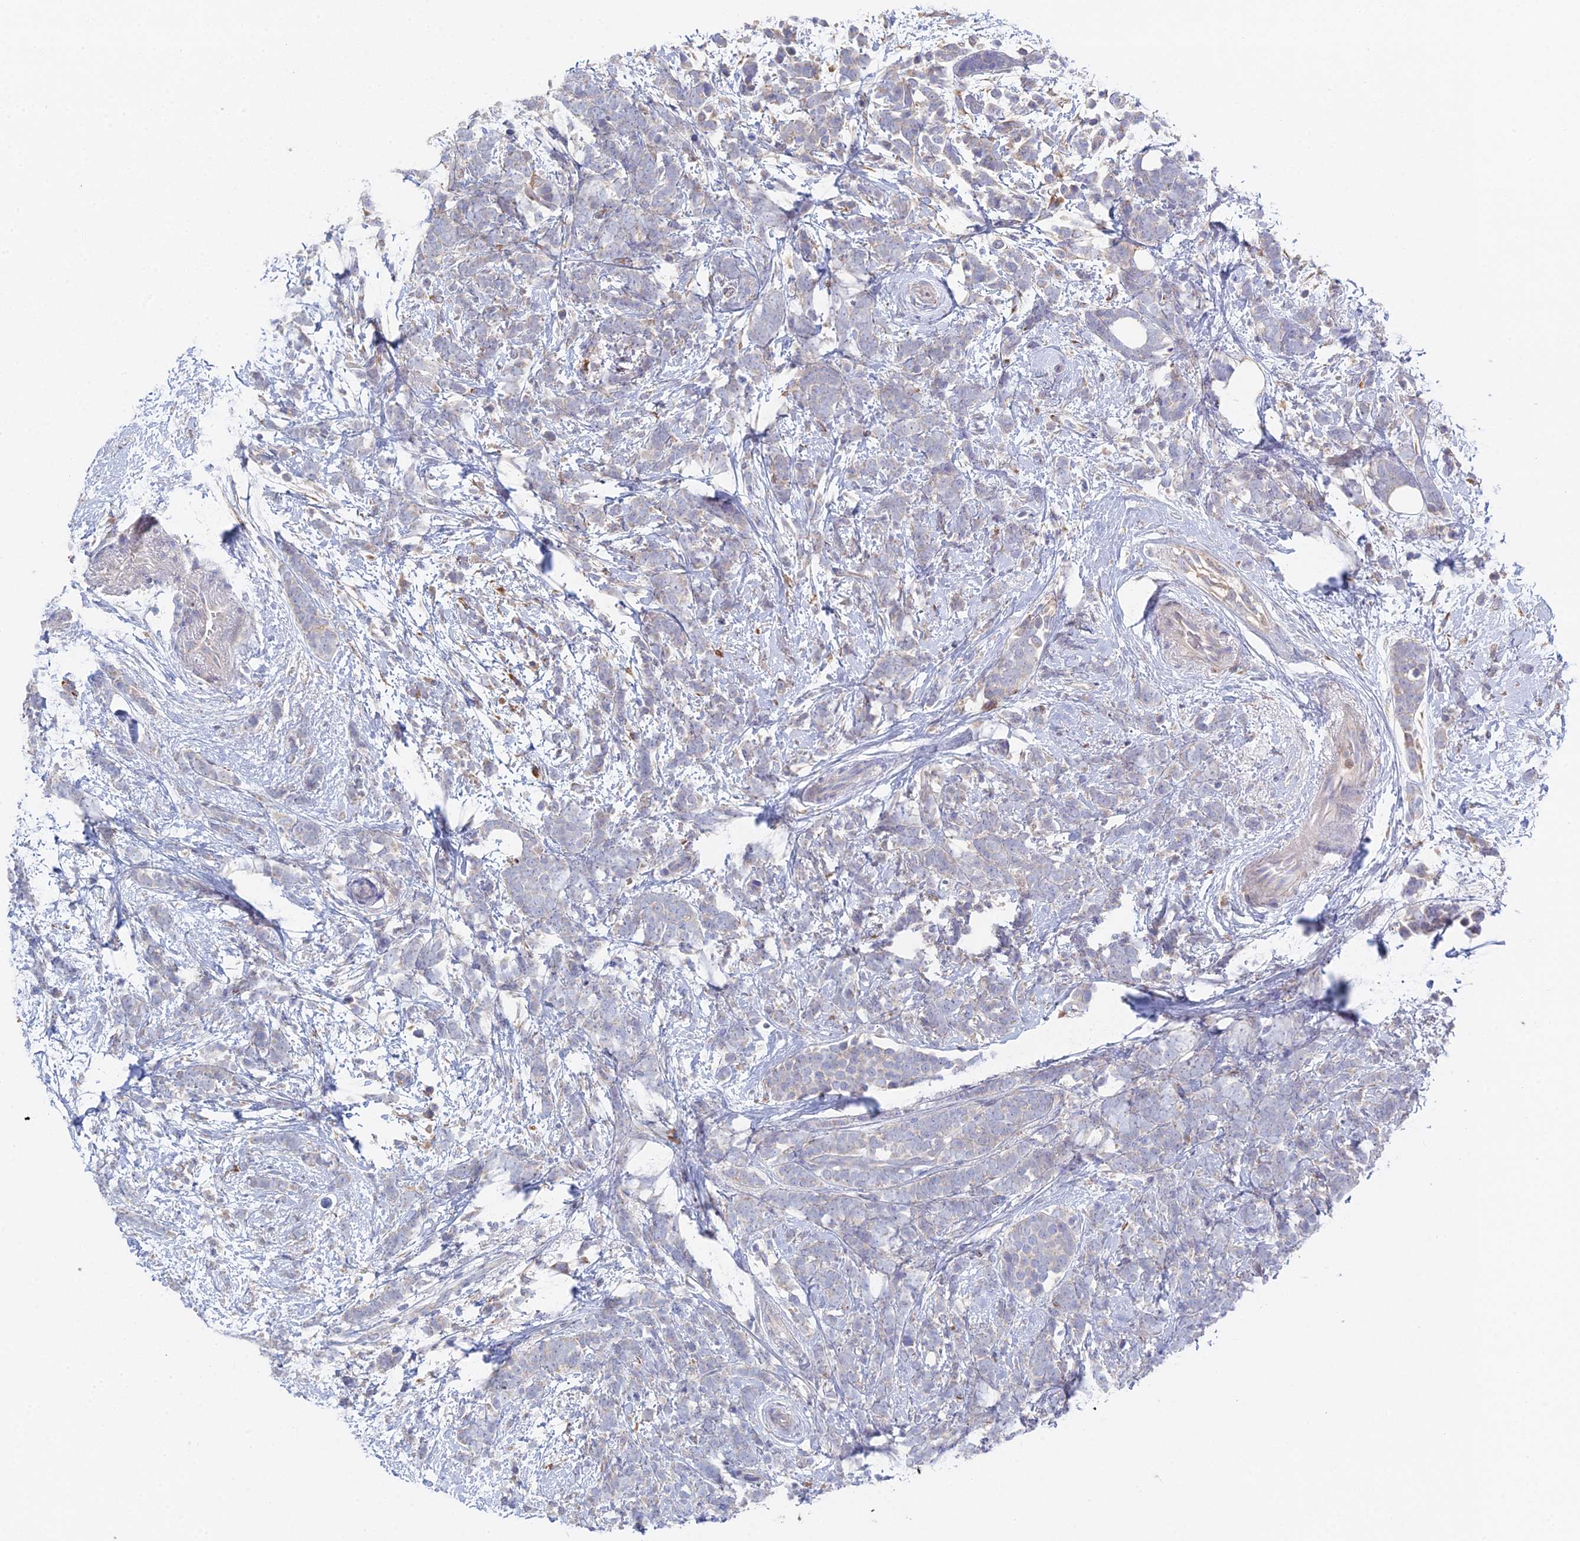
{"staining": {"intensity": "negative", "quantity": "none", "location": "none"}, "tissue": "breast cancer", "cell_type": "Tumor cells", "image_type": "cancer", "snomed": [{"axis": "morphology", "description": "Lobular carcinoma"}, {"axis": "topography", "description": "Breast"}], "caption": "A micrograph of human lobular carcinoma (breast) is negative for staining in tumor cells.", "gene": "TRAPPC6A", "patient": {"sex": "female", "age": 58}}